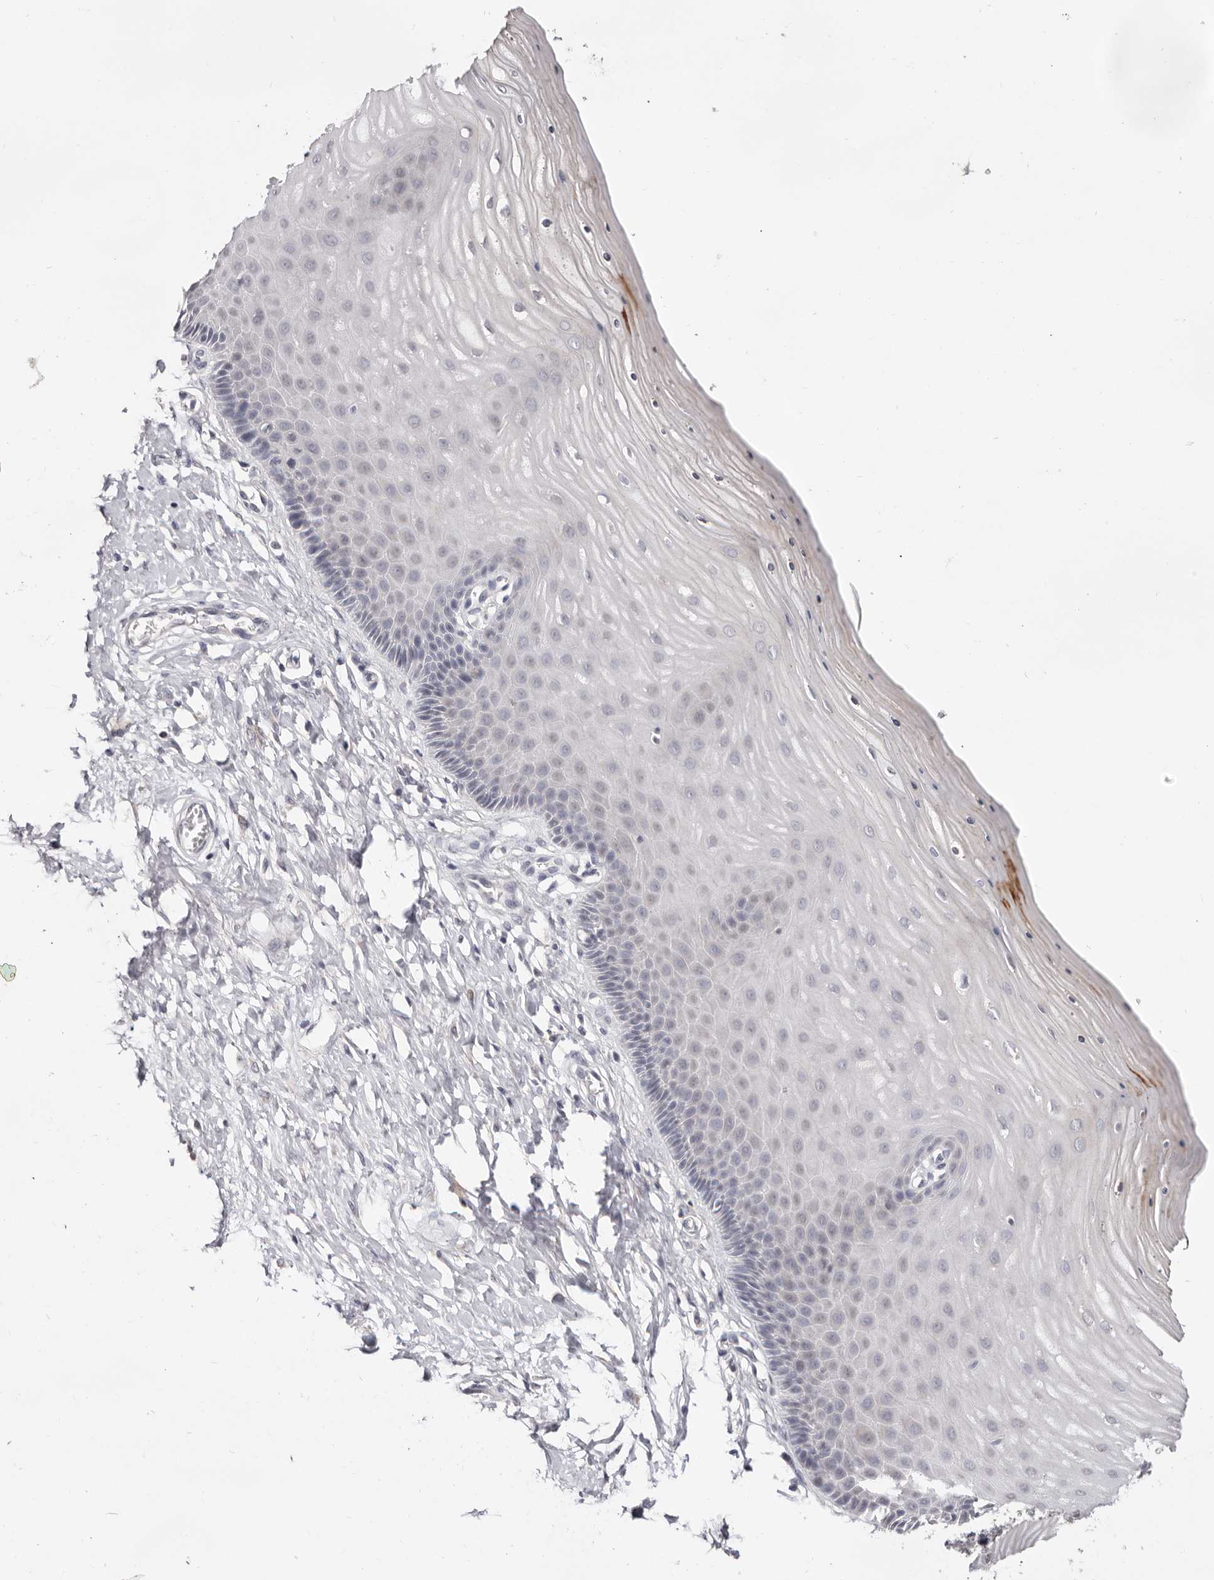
{"staining": {"intensity": "negative", "quantity": "none", "location": "none"}, "tissue": "cervix", "cell_type": "Glandular cells", "image_type": "normal", "snomed": [{"axis": "morphology", "description": "Normal tissue, NOS"}, {"axis": "topography", "description": "Cervix"}], "caption": "This image is of benign cervix stained with immunohistochemistry (IHC) to label a protein in brown with the nuclei are counter-stained blue. There is no staining in glandular cells. (IHC, brightfield microscopy, high magnification).", "gene": "DOP1A", "patient": {"sex": "female", "age": 55}}